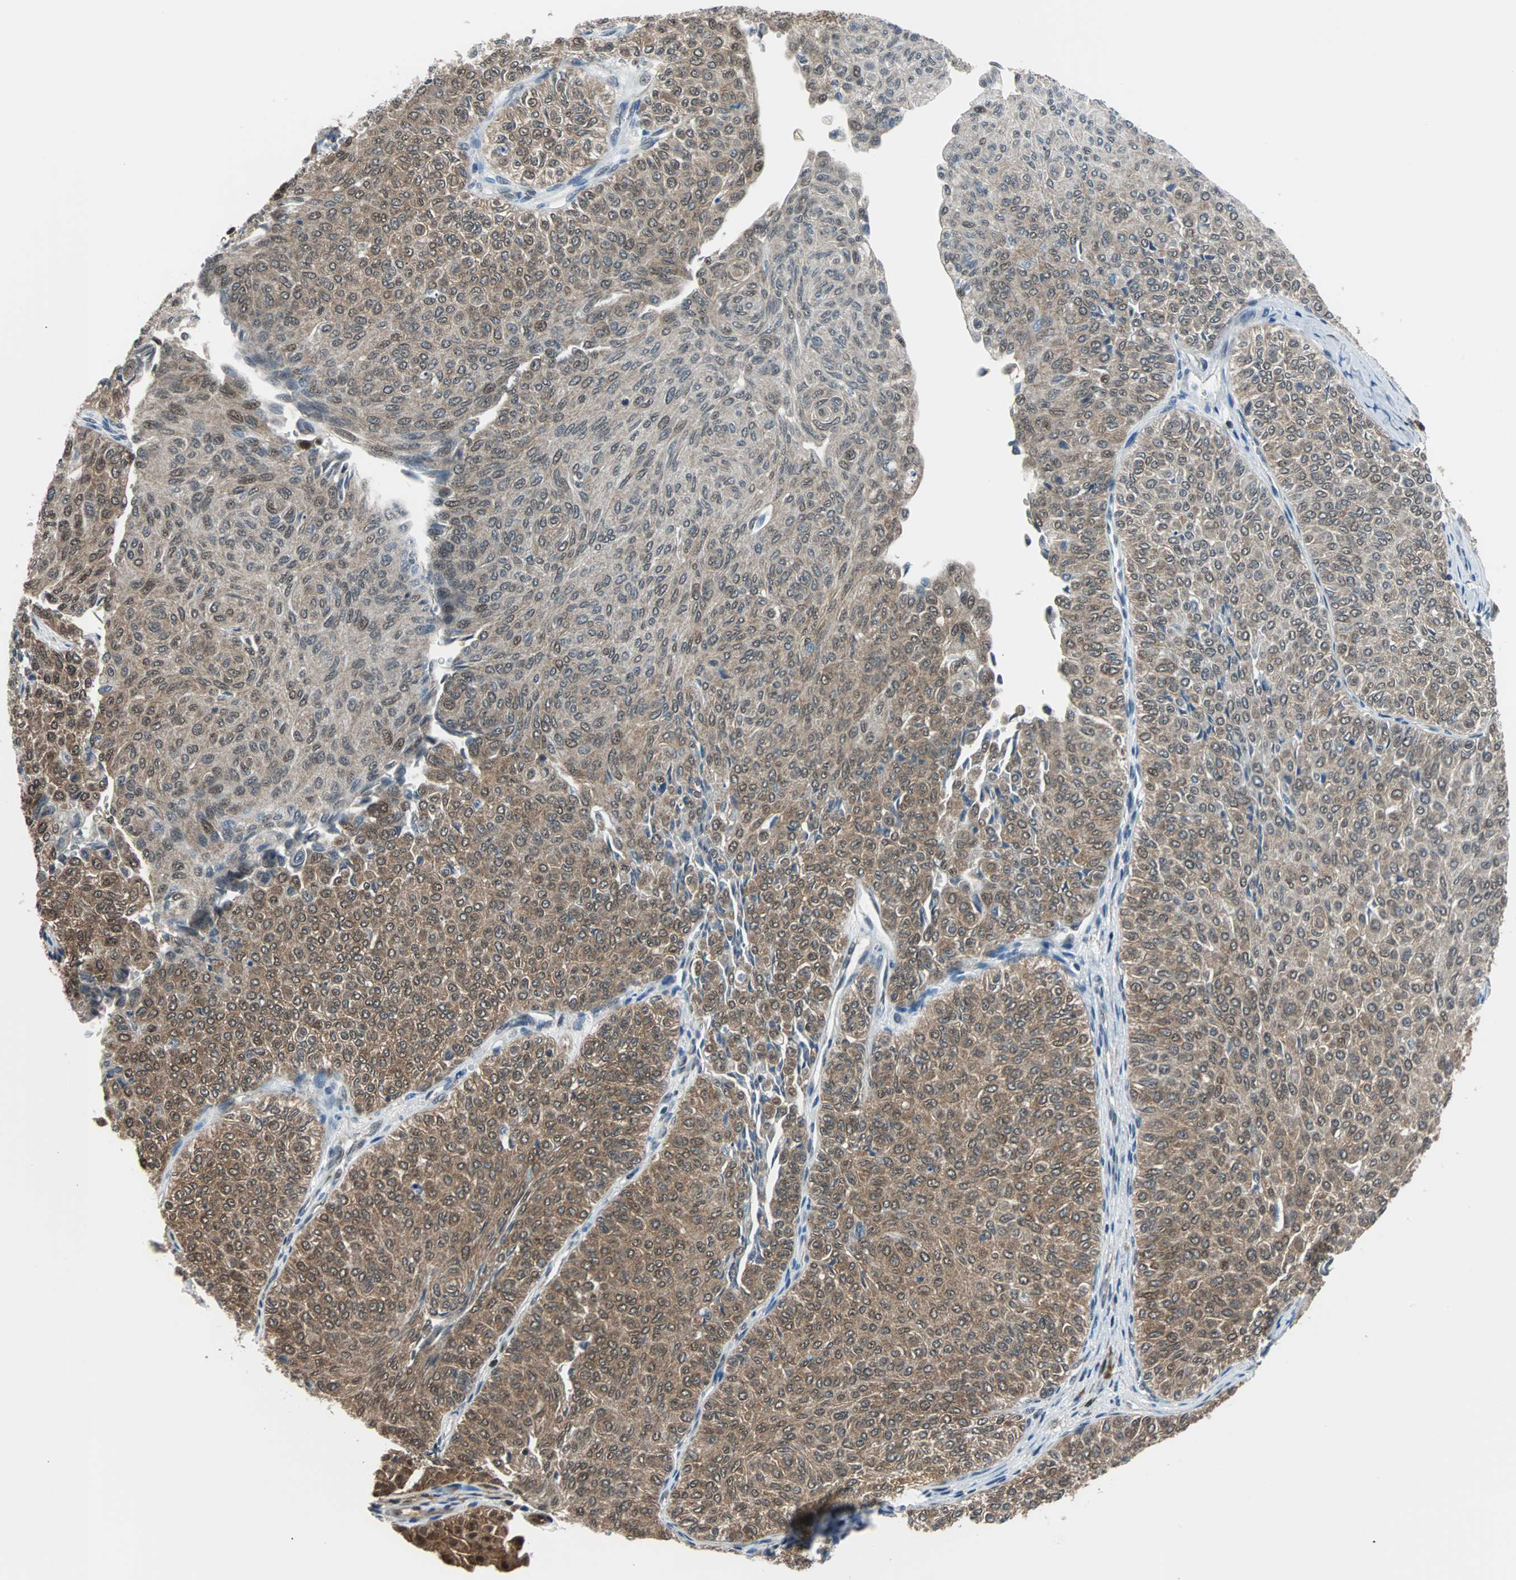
{"staining": {"intensity": "moderate", "quantity": ">75%", "location": "cytoplasmic/membranous"}, "tissue": "urothelial cancer", "cell_type": "Tumor cells", "image_type": "cancer", "snomed": [{"axis": "morphology", "description": "Urothelial carcinoma, Low grade"}, {"axis": "topography", "description": "Urinary bladder"}], "caption": "A micrograph showing moderate cytoplasmic/membranous staining in about >75% of tumor cells in urothelial carcinoma (low-grade), as visualized by brown immunohistochemical staining.", "gene": "VCP", "patient": {"sex": "male", "age": 78}}